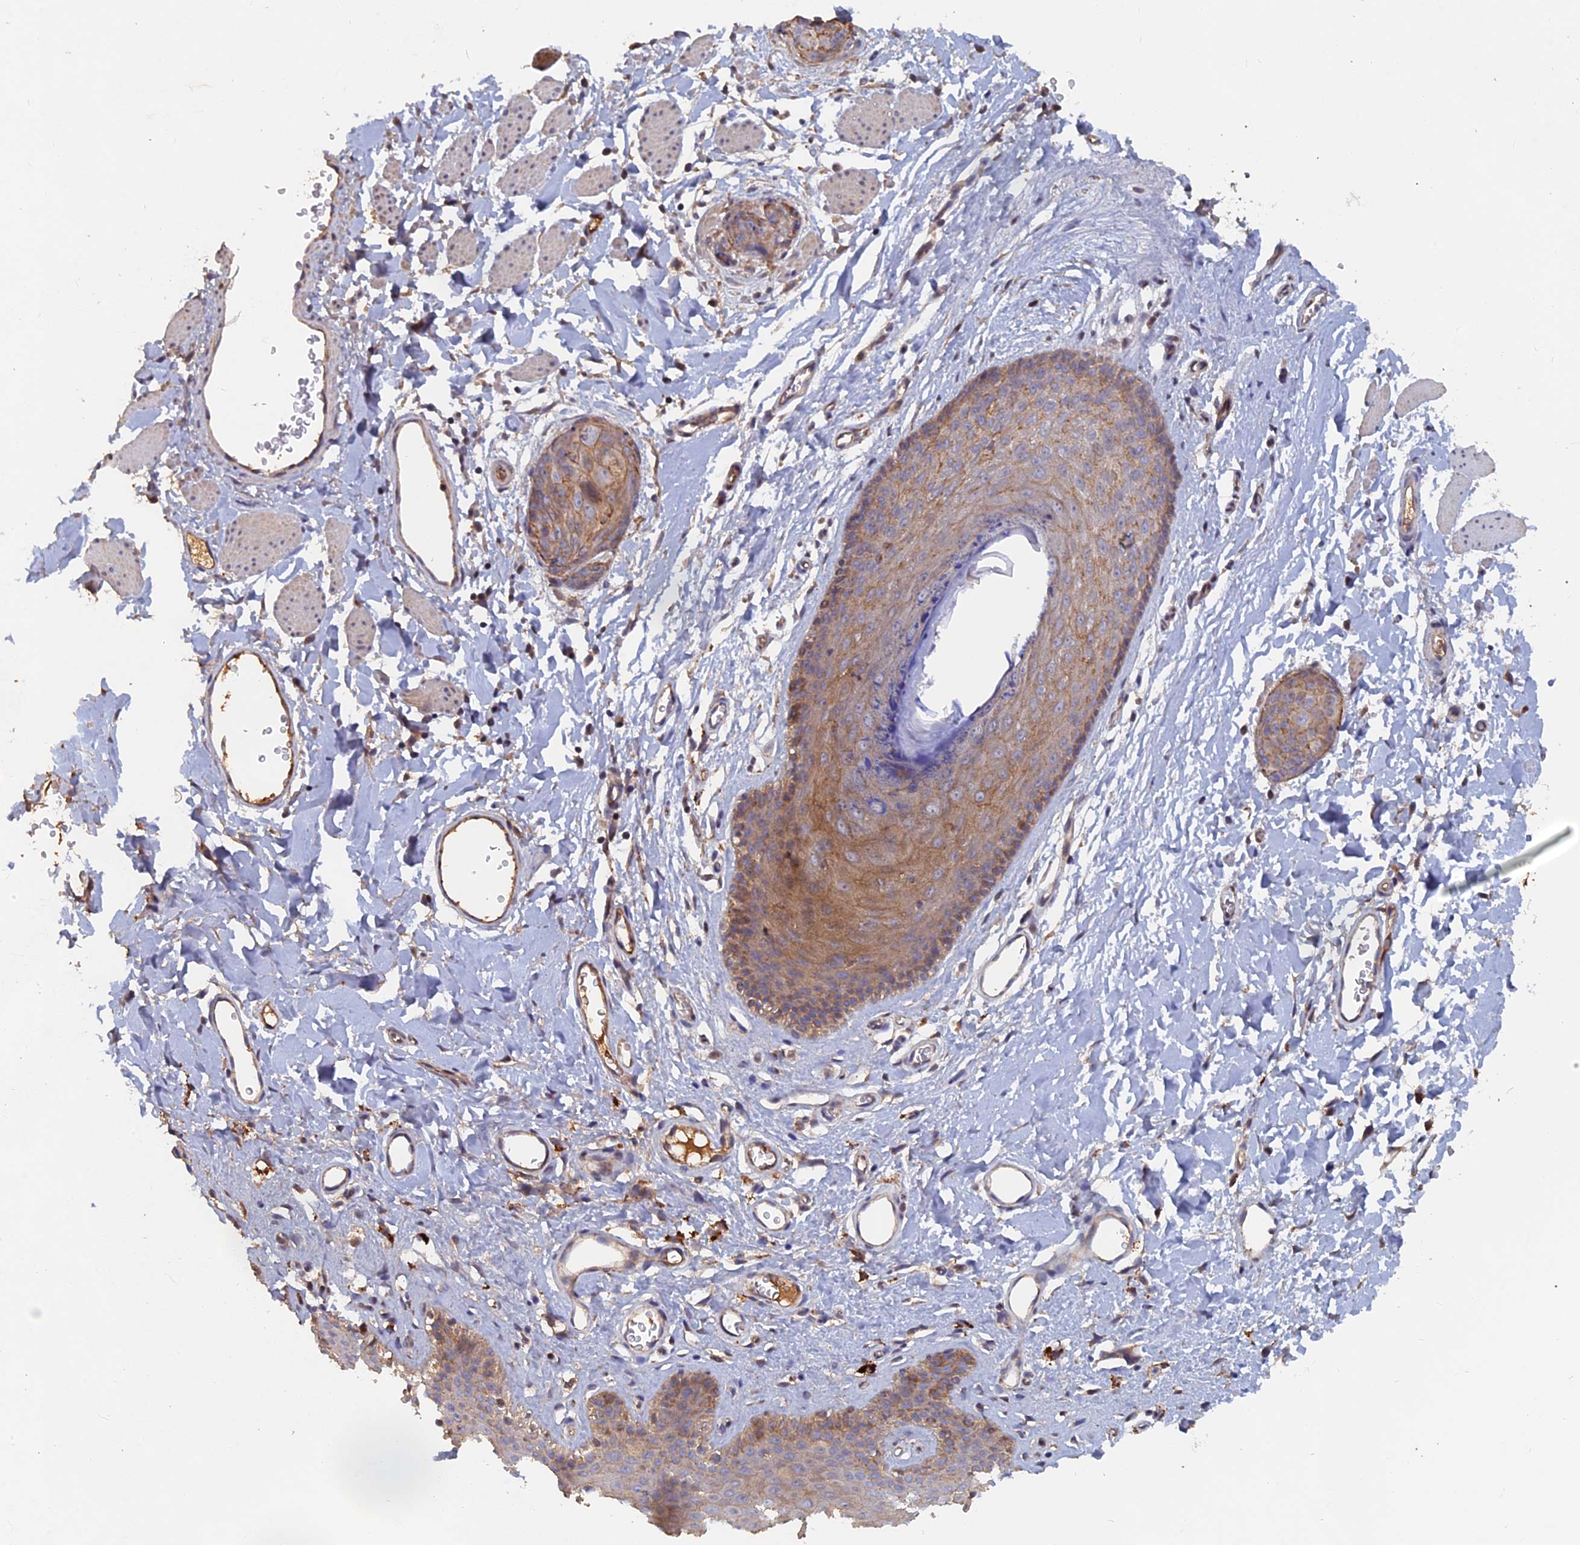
{"staining": {"intensity": "weak", "quantity": "<25%", "location": "cytoplasmic/membranous"}, "tissue": "skin cancer", "cell_type": "Tumor cells", "image_type": "cancer", "snomed": [{"axis": "morphology", "description": "Squamous cell carcinoma, NOS"}, {"axis": "topography", "description": "Skin"}, {"axis": "topography", "description": "Vulva"}], "caption": "Immunohistochemical staining of human skin cancer exhibits no significant expression in tumor cells.", "gene": "SLC33A1", "patient": {"sex": "female", "age": 85}}